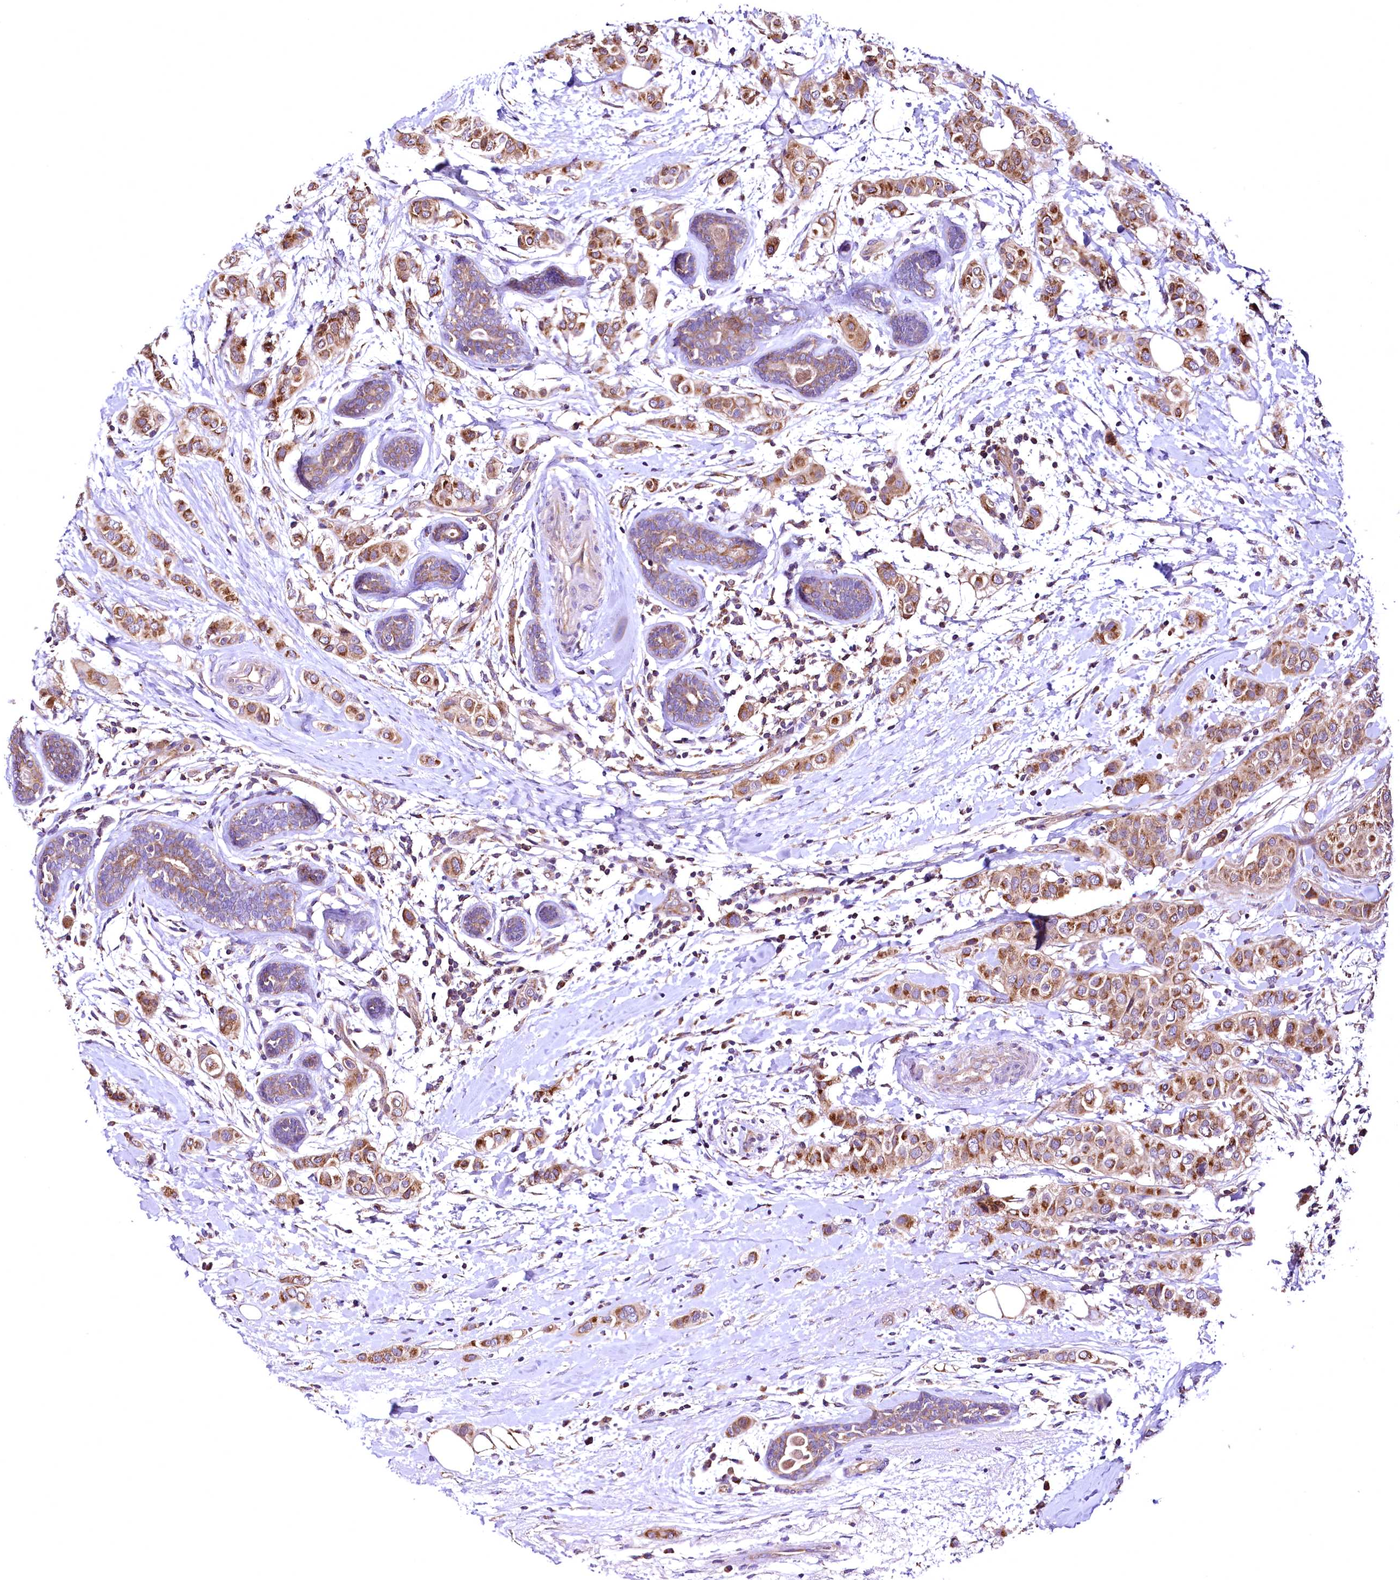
{"staining": {"intensity": "moderate", "quantity": ">75%", "location": "cytoplasmic/membranous"}, "tissue": "breast cancer", "cell_type": "Tumor cells", "image_type": "cancer", "snomed": [{"axis": "morphology", "description": "Lobular carcinoma"}, {"axis": "topography", "description": "Breast"}], "caption": "Immunohistochemistry photomicrograph of human breast lobular carcinoma stained for a protein (brown), which displays medium levels of moderate cytoplasmic/membranous staining in approximately >75% of tumor cells.", "gene": "MRPL57", "patient": {"sex": "female", "age": 51}}